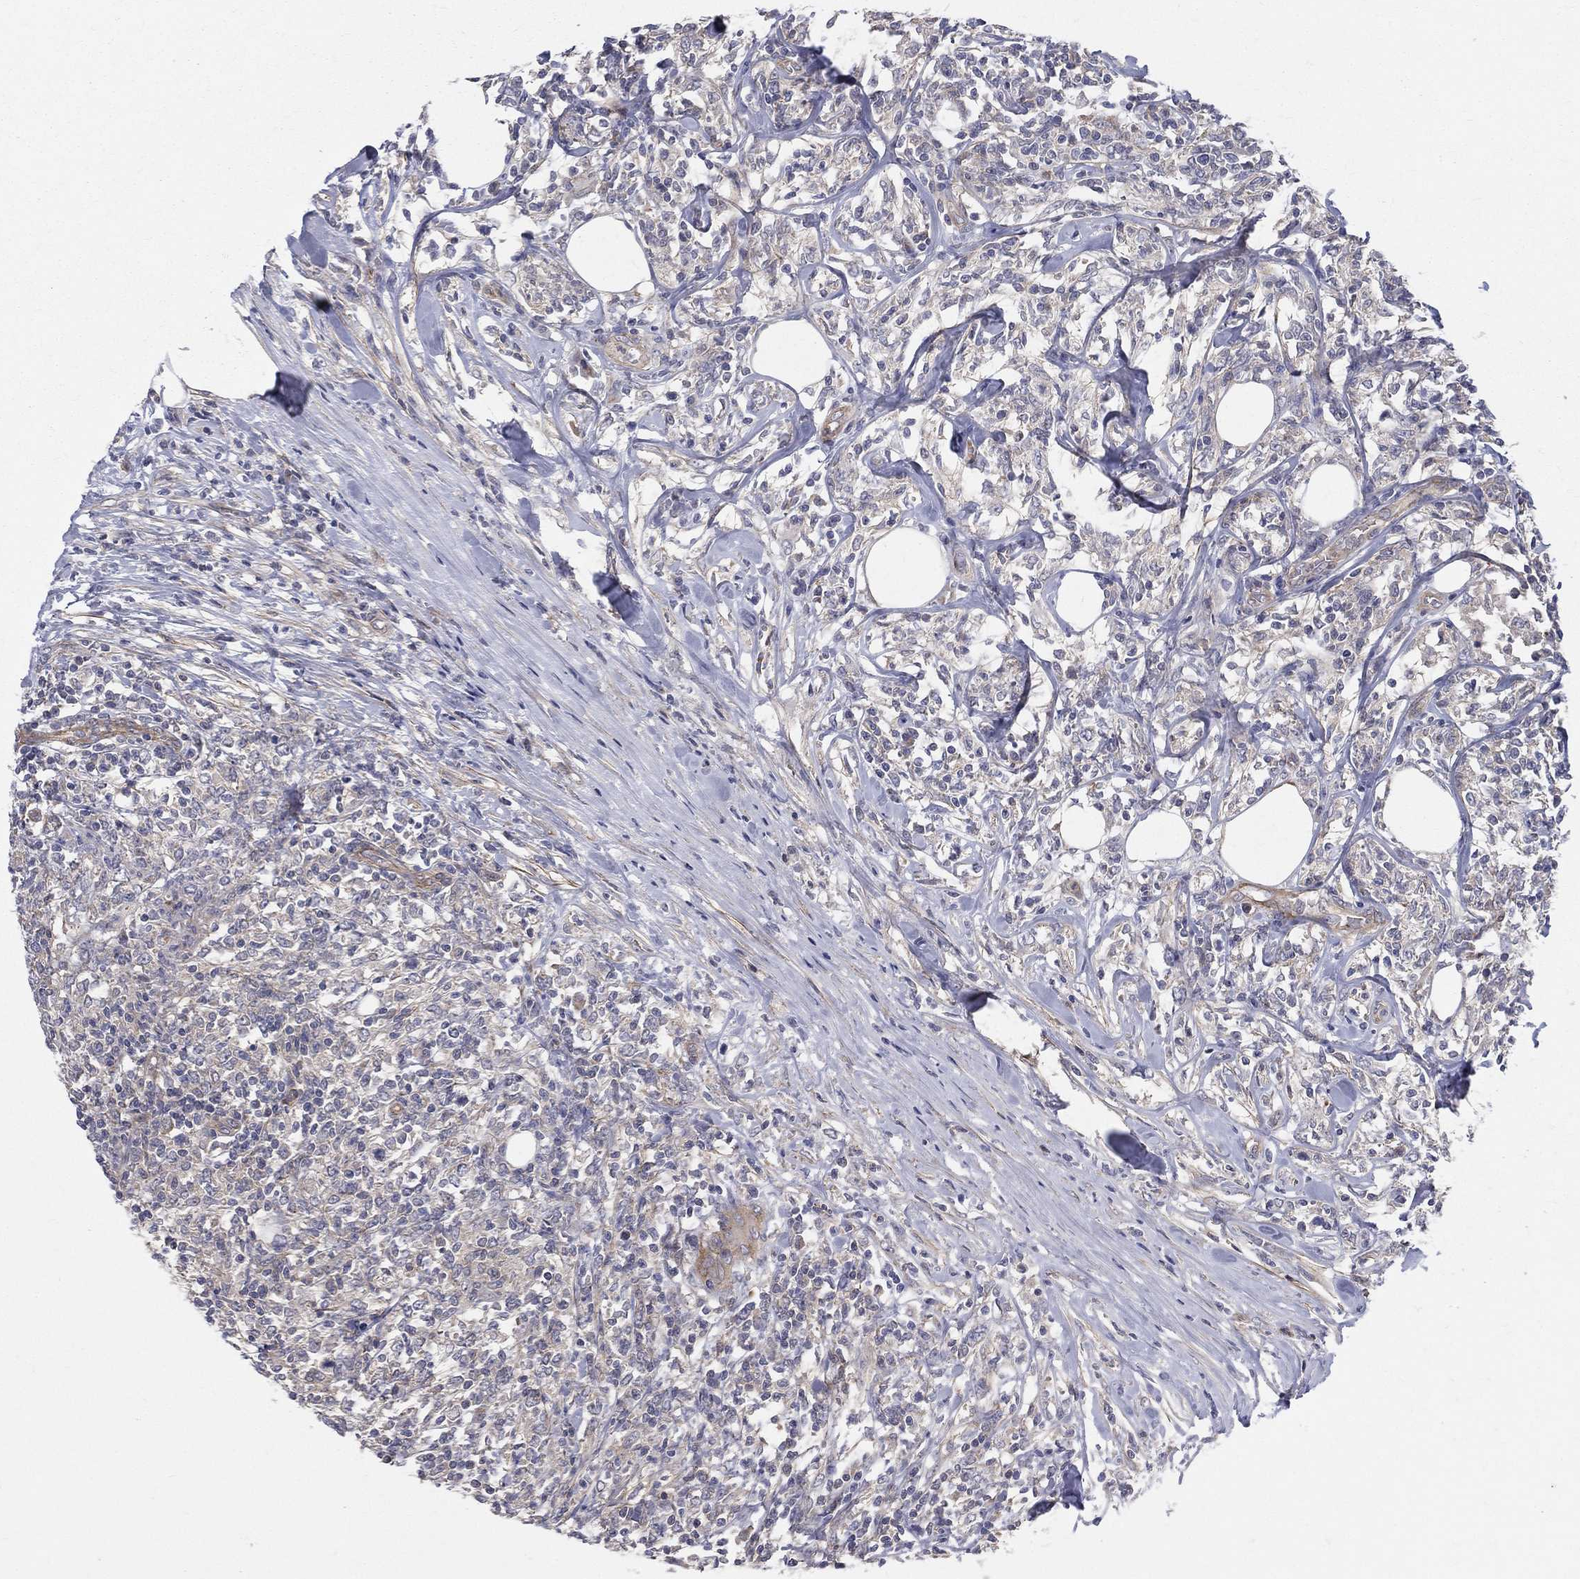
{"staining": {"intensity": "negative", "quantity": "none", "location": "none"}, "tissue": "lymphoma", "cell_type": "Tumor cells", "image_type": "cancer", "snomed": [{"axis": "morphology", "description": "Malignant lymphoma, non-Hodgkin's type, High grade"}, {"axis": "topography", "description": "Lymph node"}], "caption": "DAB (3,3'-diaminobenzidine) immunohistochemical staining of high-grade malignant lymphoma, non-Hodgkin's type shows no significant expression in tumor cells.", "gene": "POMZP3", "patient": {"sex": "female", "age": 84}}